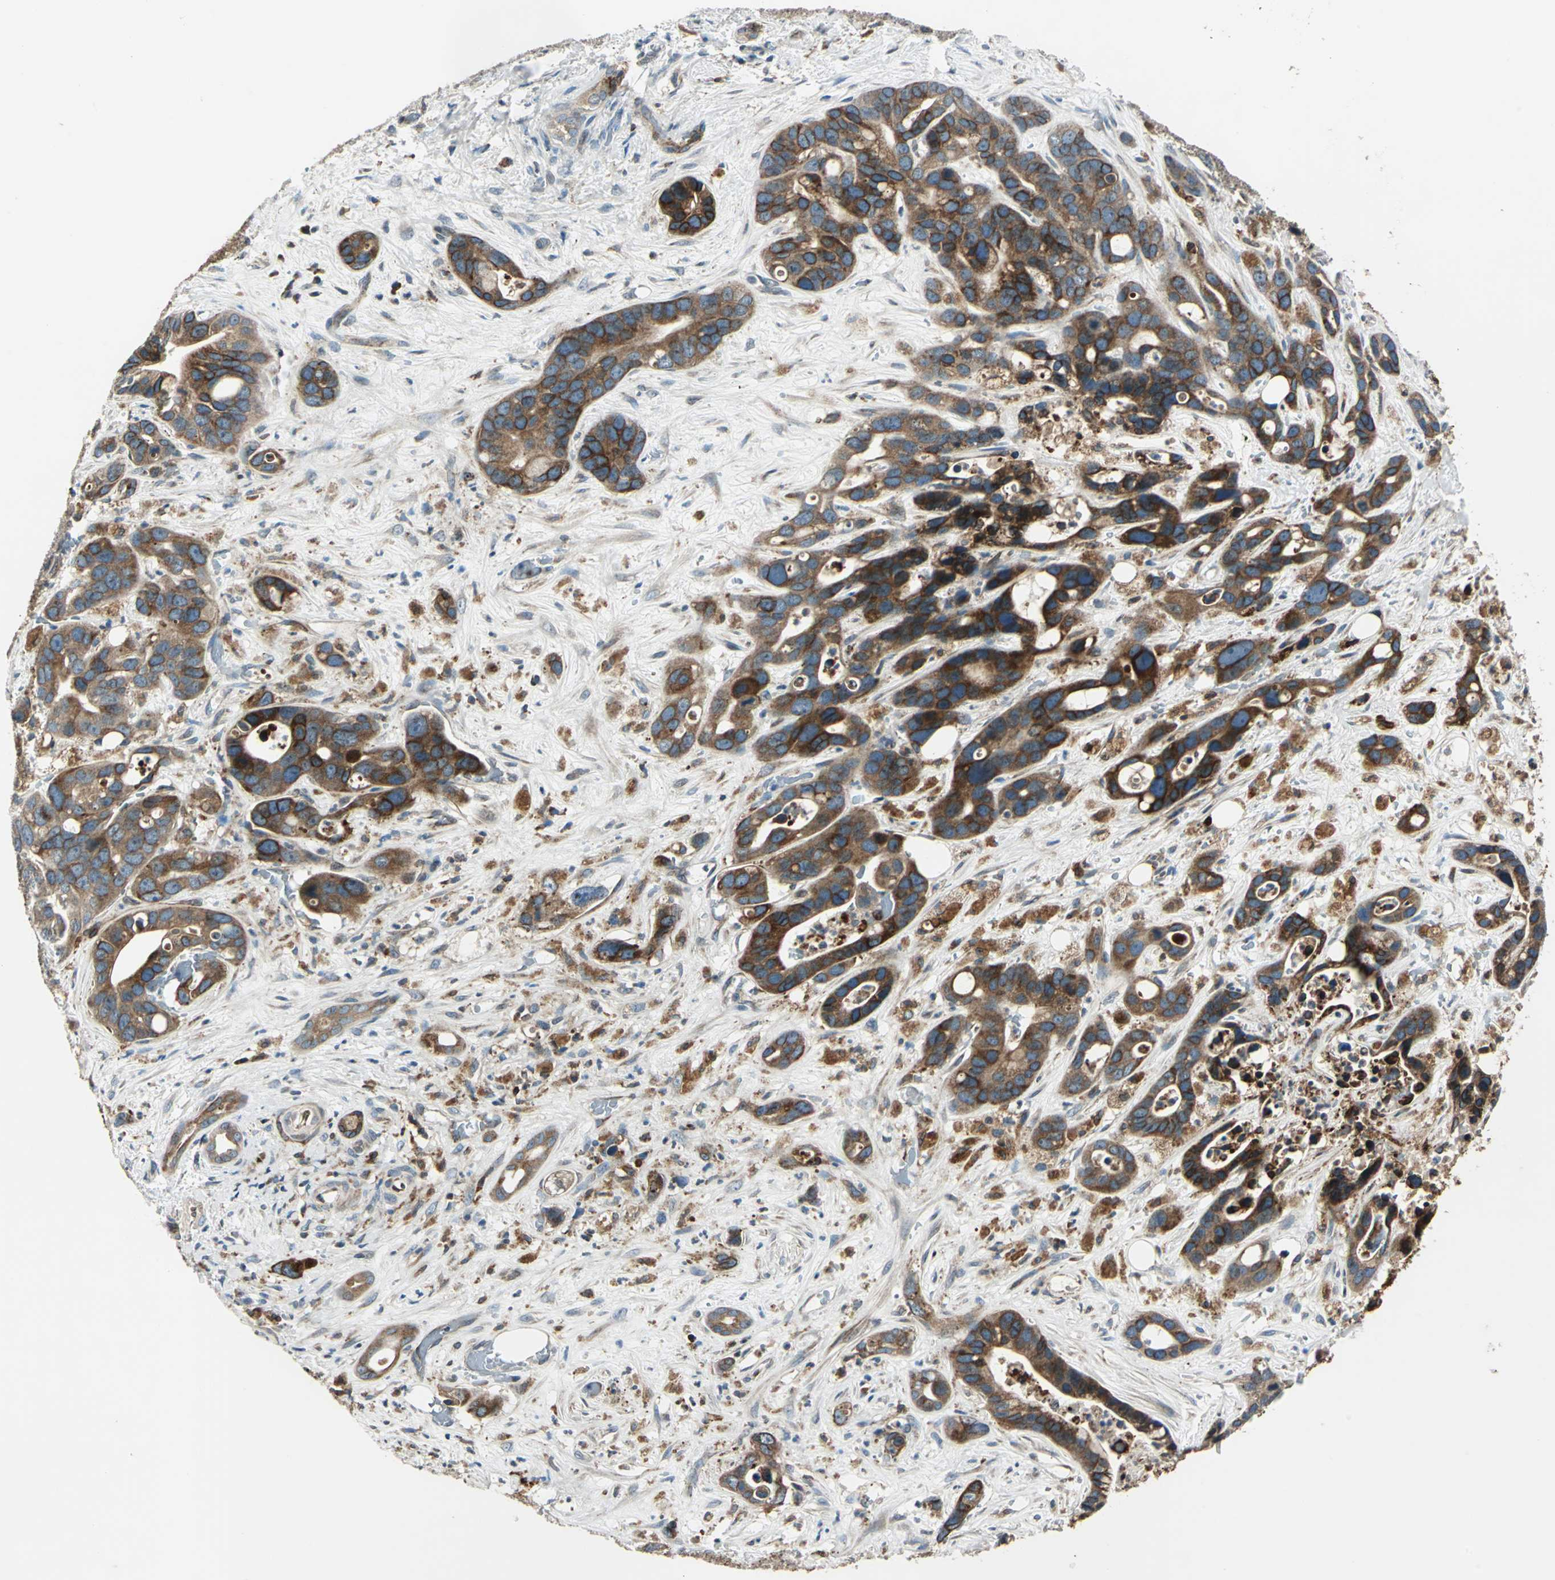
{"staining": {"intensity": "strong", "quantity": ">75%", "location": "cytoplasmic/membranous"}, "tissue": "liver cancer", "cell_type": "Tumor cells", "image_type": "cancer", "snomed": [{"axis": "morphology", "description": "Cholangiocarcinoma"}, {"axis": "topography", "description": "Liver"}], "caption": "Liver cancer (cholangiocarcinoma) stained with a protein marker demonstrates strong staining in tumor cells.", "gene": "HTATIP2", "patient": {"sex": "female", "age": 65}}